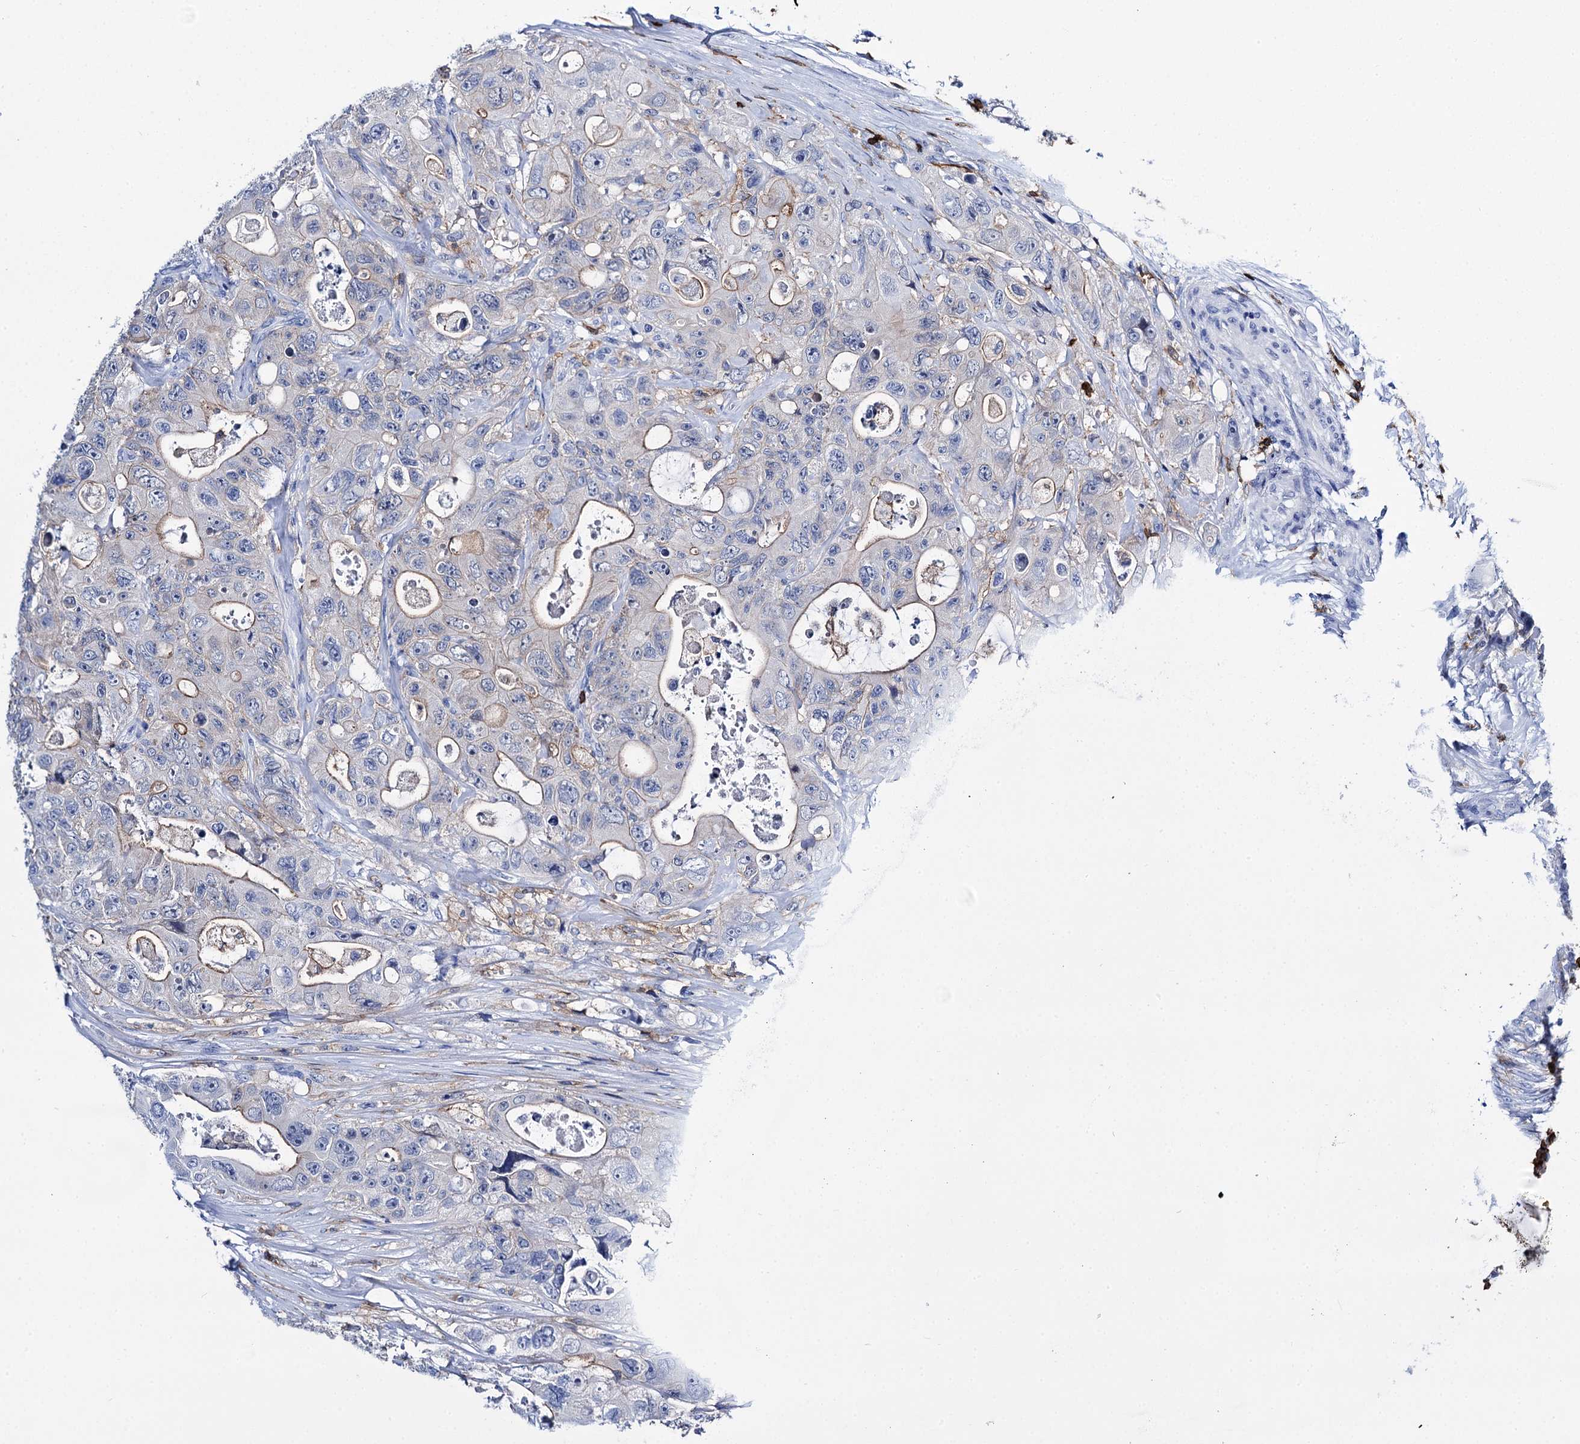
{"staining": {"intensity": "weak", "quantity": "<25%", "location": "cytoplasmic/membranous"}, "tissue": "colorectal cancer", "cell_type": "Tumor cells", "image_type": "cancer", "snomed": [{"axis": "morphology", "description": "Adenocarcinoma, NOS"}, {"axis": "topography", "description": "Colon"}], "caption": "Colorectal adenocarcinoma was stained to show a protein in brown. There is no significant positivity in tumor cells.", "gene": "DEF6", "patient": {"sex": "female", "age": 46}}